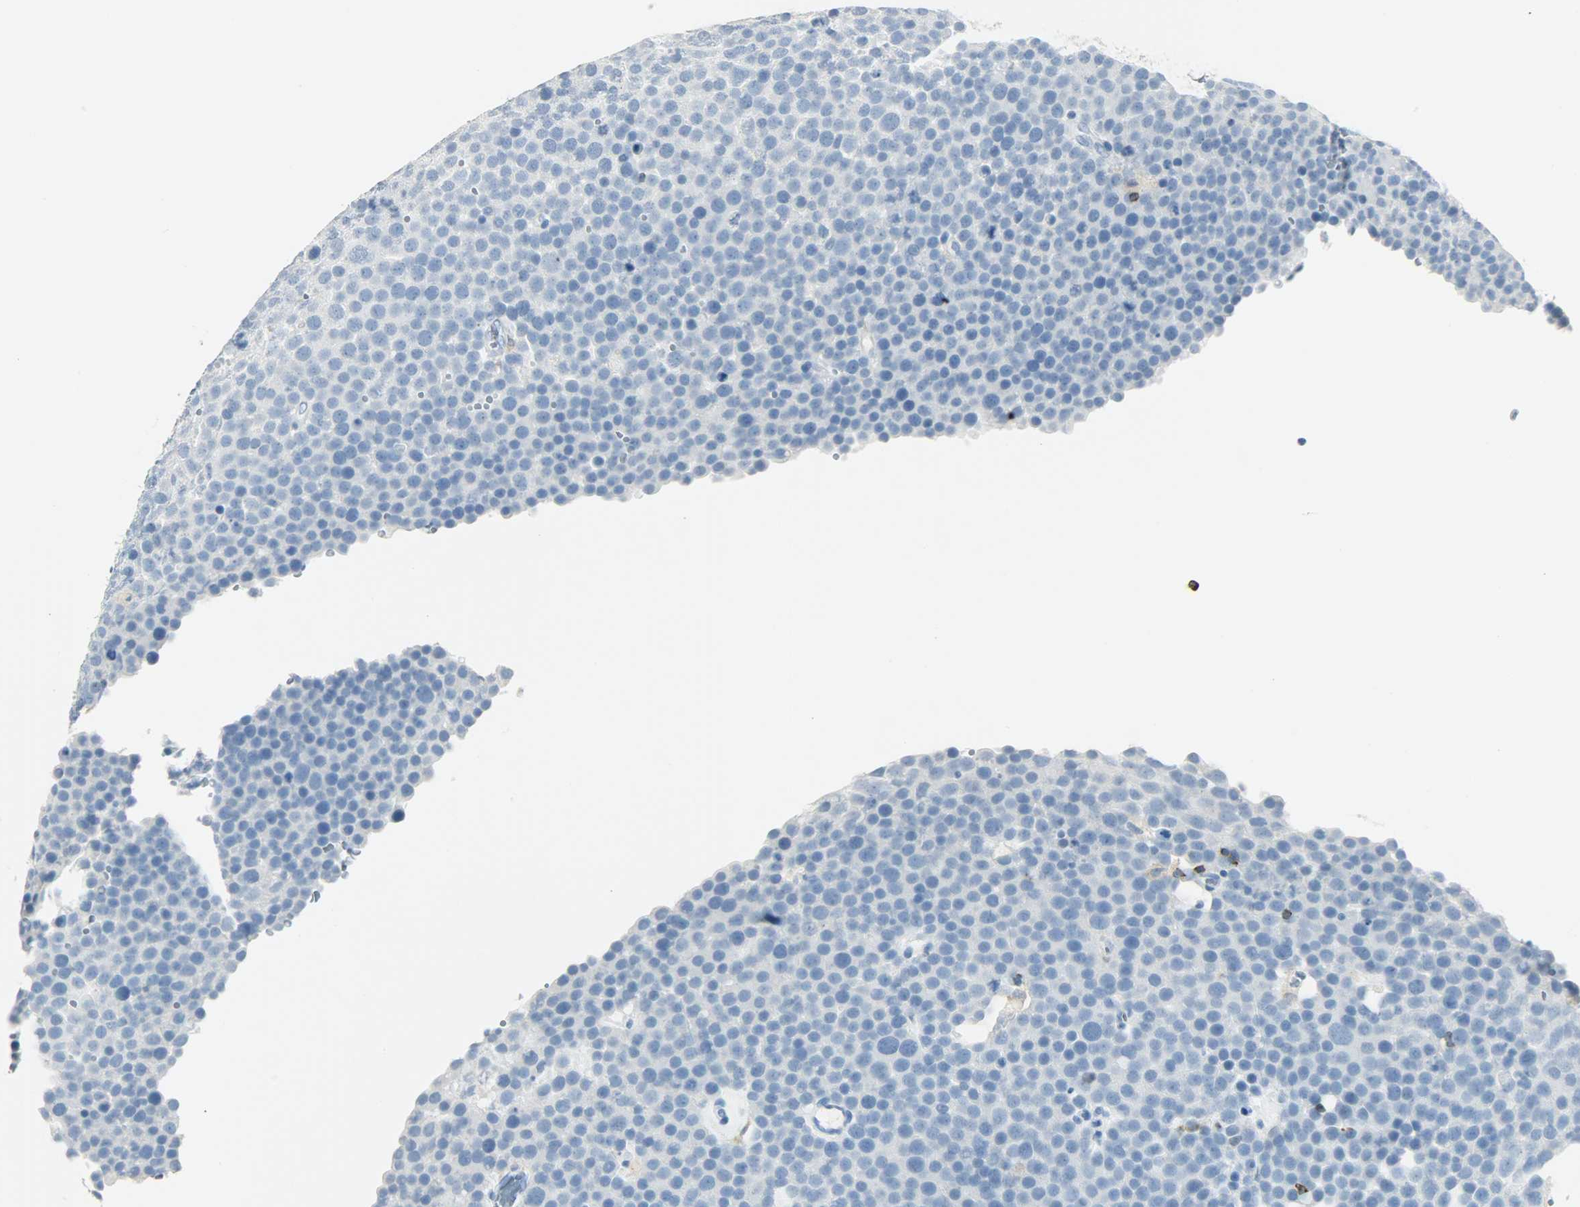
{"staining": {"intensity": "negative", "quantity": "none", "location": "none"}, "tissue": "testis cancer", "cell_type": "Tumor cells", "image_type": "cancer", "snomed": [{"axis": "morphology", "description": "Seminoma, NOS"}, {"axis": "topography", "description": "Testis"}], "caption": "An immunohistochemistry (IHC) image of seminoma (testis) is shown. There is no staining in tumor cells of seminoma (testis).", "gene": "PTPN6", "patient": {"sex": "male", "age": 71}}